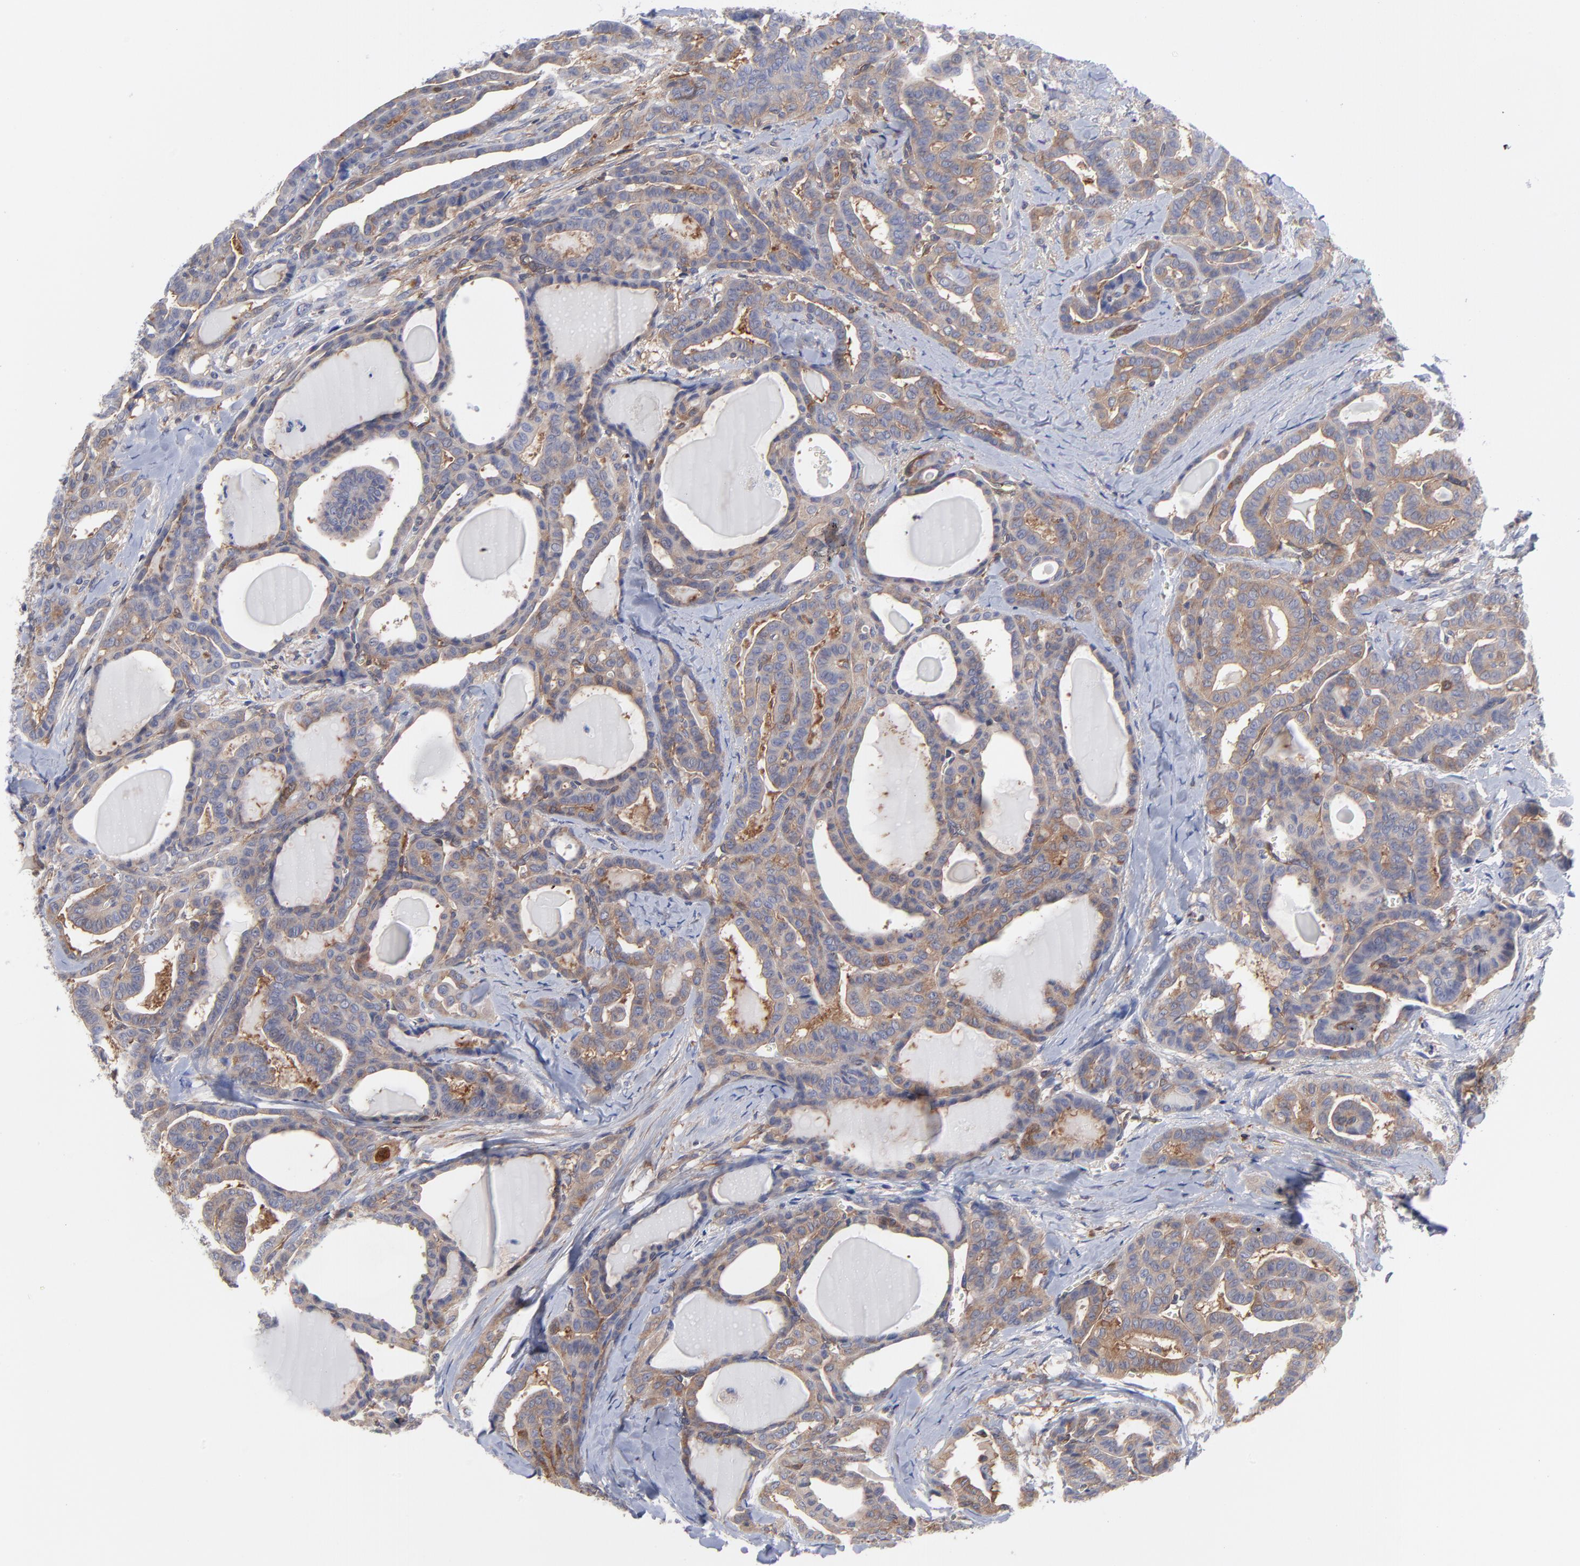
{"staining": {"intensity": "weak", "quantity": "25%-75%", "location": "cytoplasmic/membranous"}, "tissue": "thyroid cancer", "cell_type": "Tumor cells", "image_type": "cancer", "snomed": [{"axis": "morphology", "description": "Carcinoma, NOS"}, {"axis": "topography", "description": "Thyroid gland"}], "caption": "DAB (3,3'-diaminobenzidine) immunohistochemical staining of human thyroid carcinoma shows weak cytoplasmic/membranous protein expression in about 25%-75% of tumor cells.", "gene": "NFKBIA", "patient": {"sex": "female", "age": 91}}